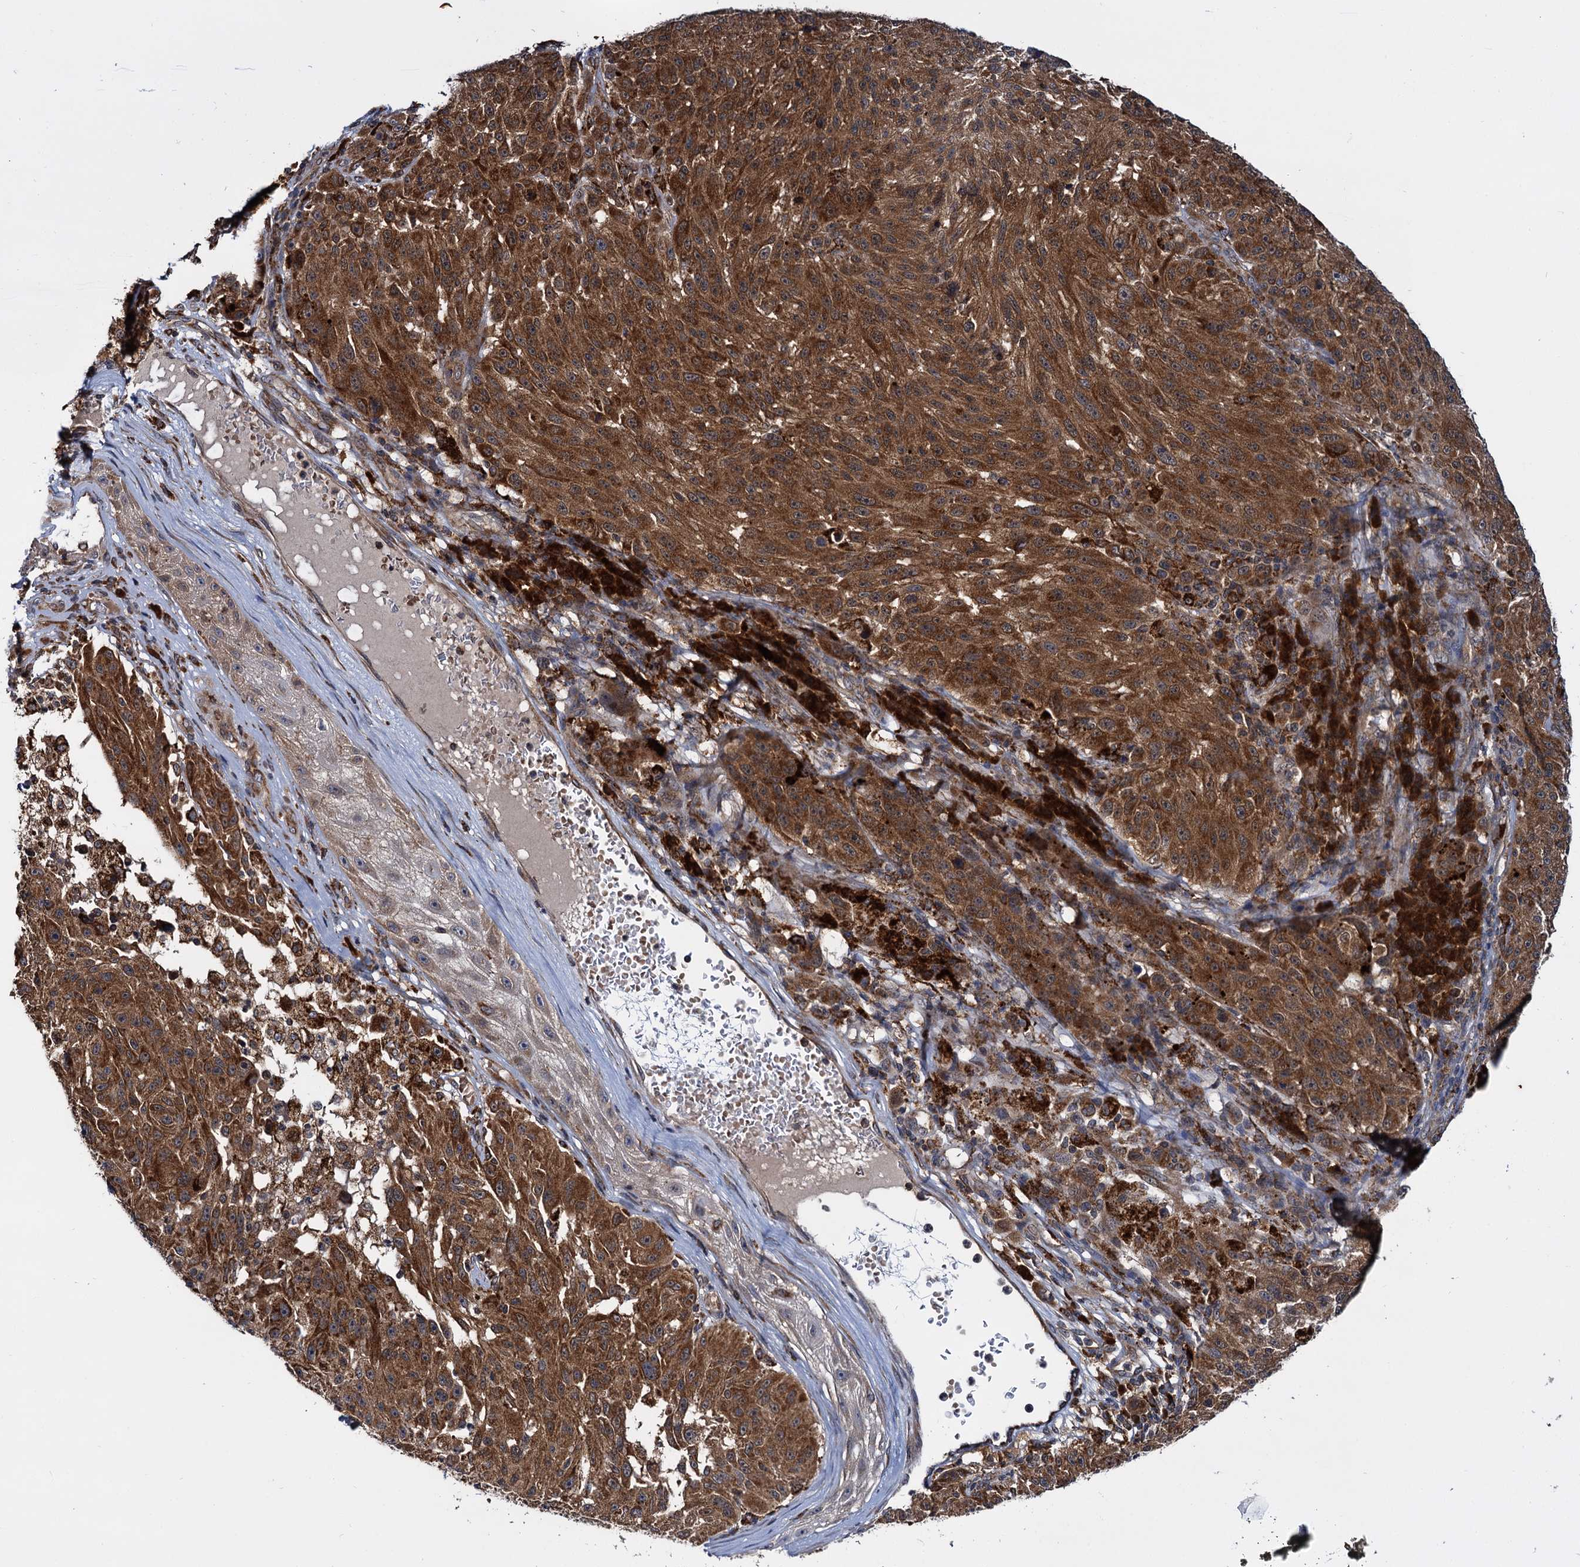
{"staining": {"intensity": "strong", "quantity": ">75%", "location": "cytoplasmic/membranous"}, "tissue": "melanoma", "cell_type": "Tumor cells", "image_type": "cancer", "snomed": [{"axis": "morphology", "description": "Malignant melanoma, NOS"}, {"axis": "topography", "description": "Skin"}], "caption": "A brown stain shows strong cytoplasmic/membranous positivity of a protein in human melanoma tumor cells.", "gene": "UFM1", "patient": {"sex": "male", "age": 53}}